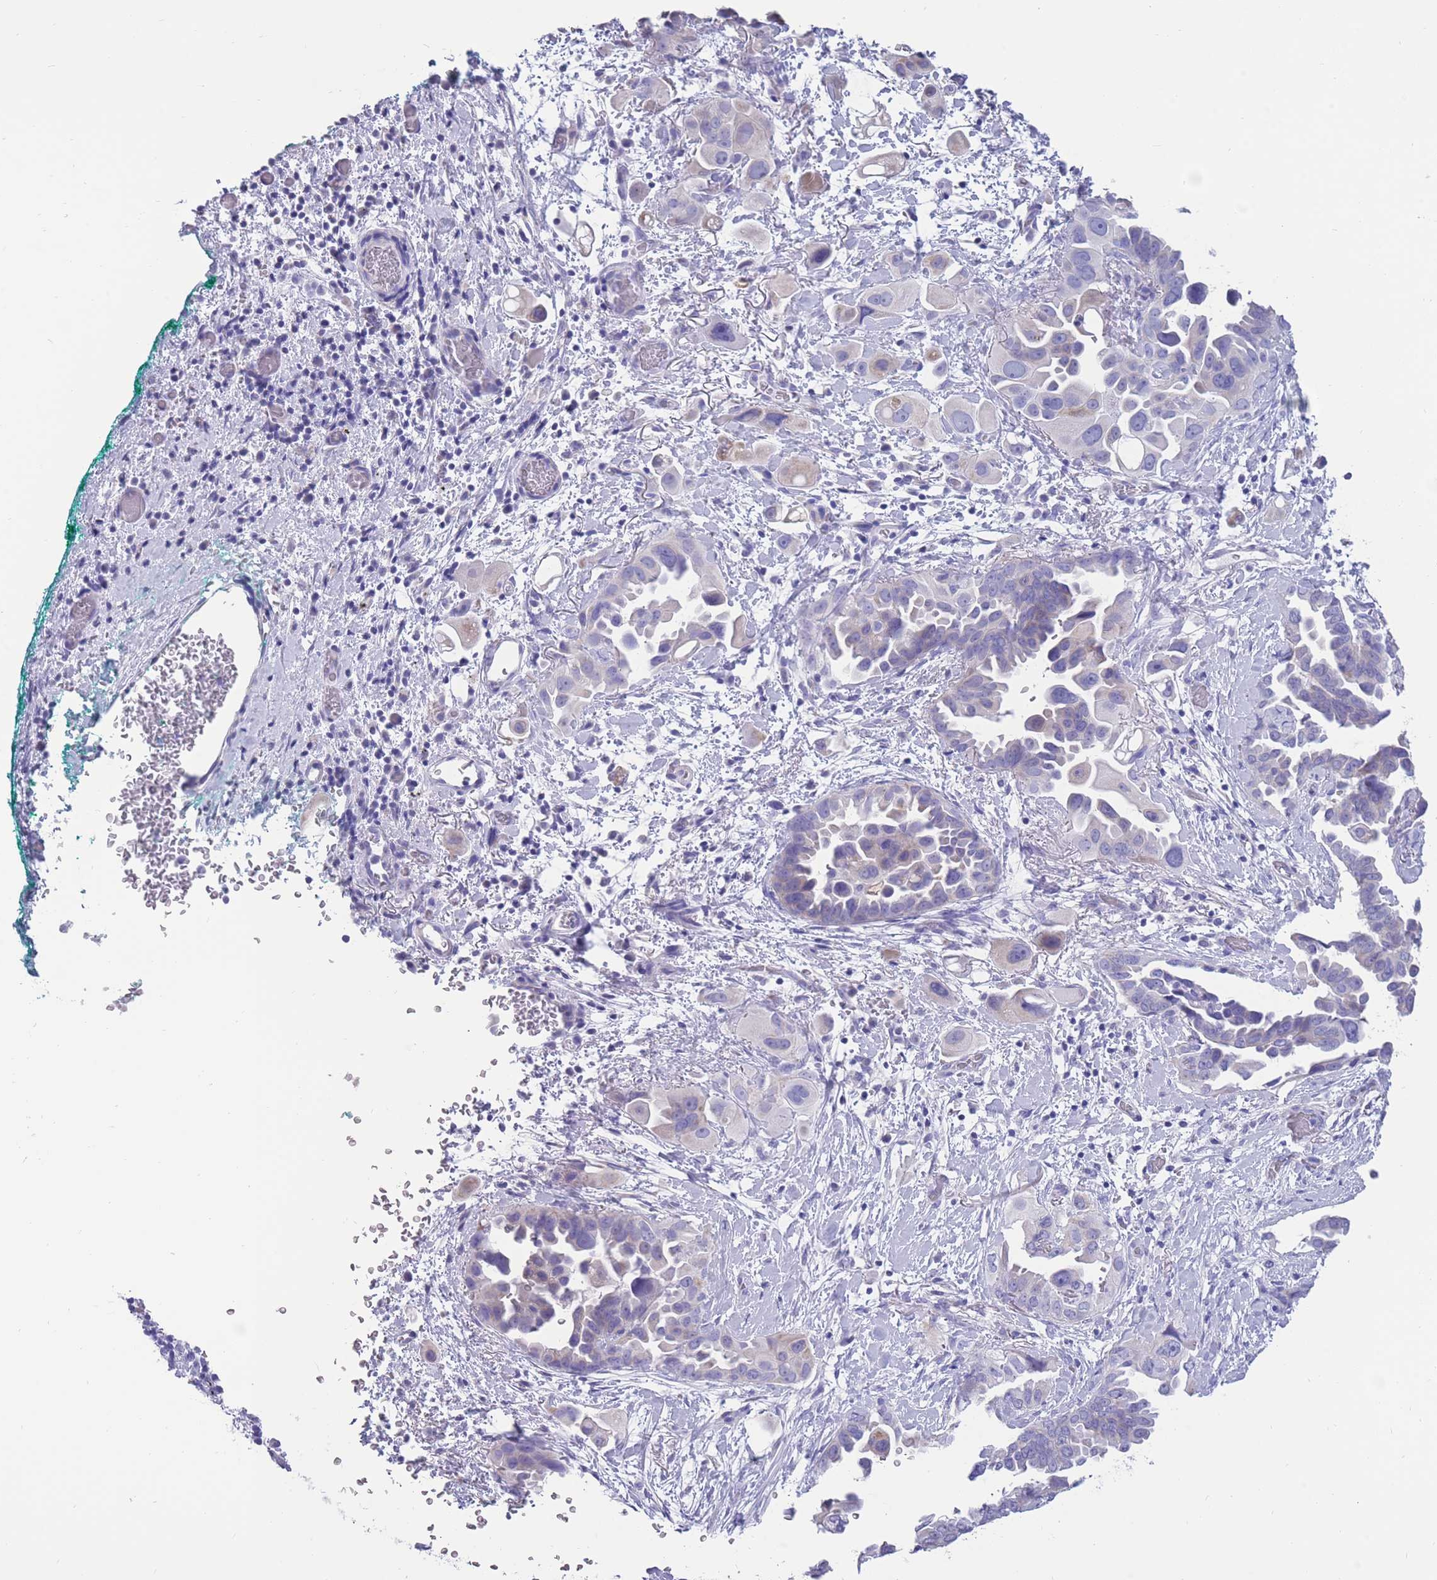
{"staining": {"intensity": "negative", "quantity": "none", "location": "none"}, "tissue": "lung cancer", "cell_type": "Tumor cells", "image_type": "cancer", "snomed": [{"axis": "morphology", "description": "Adenocarcinoma, NOS"}, {"axis": "topography", "description": "Lung"}], "caption": "Lung adenocarcinoma was stained to show a protein in brown. There is no significant staining in tumor cells.", "gene": "INTS2", "patient": {"sex": "female", "age": 67}}